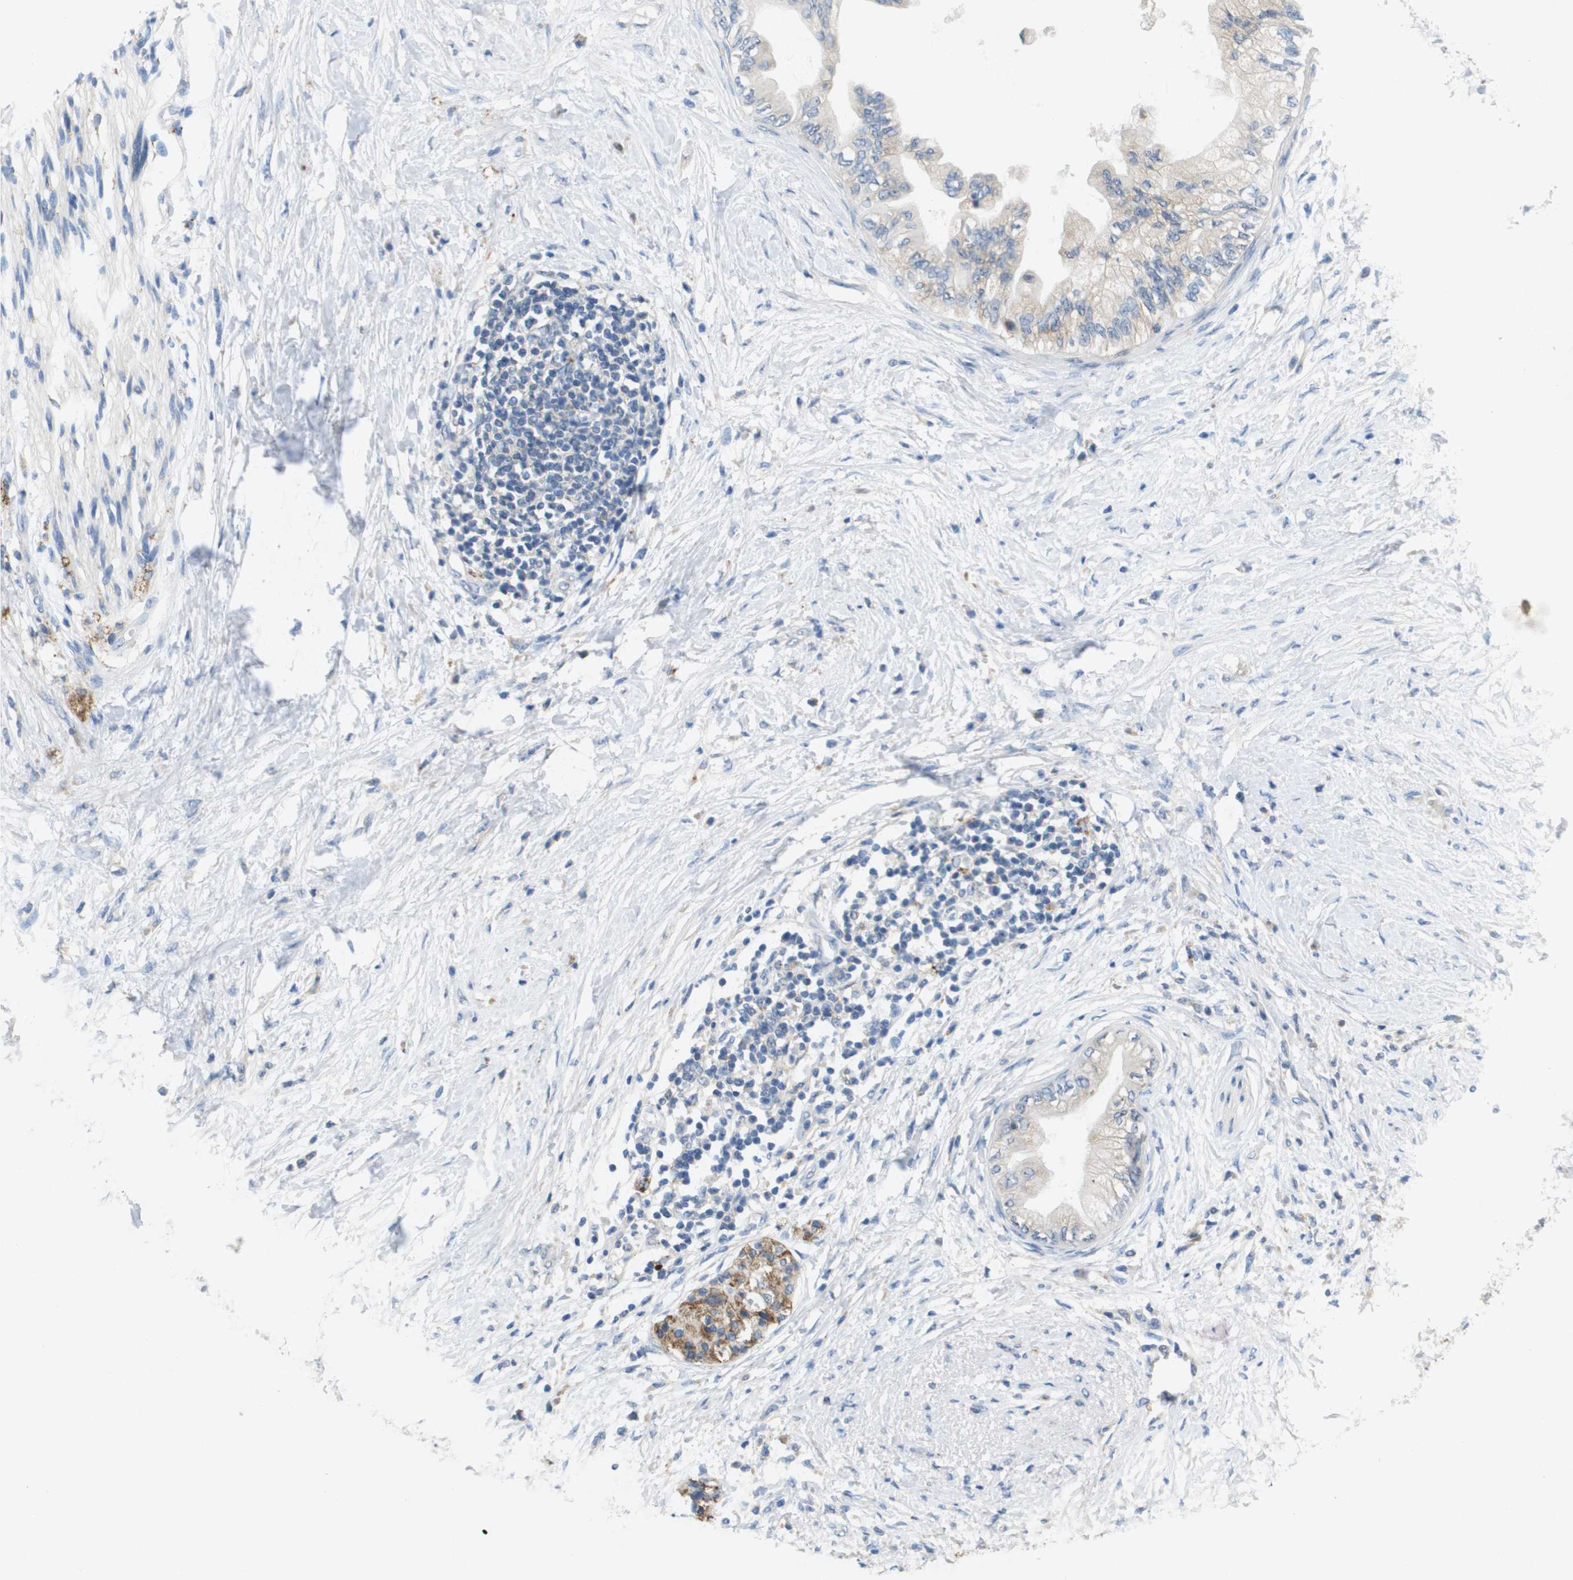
{"staining": {"intensity": "weak", "quantity": "<25%", "location": "cytoplasmic/membranous"}, "tissue": "pancreatic cancer", "cell_type": "Tumor cells", "image_type": "cancer", "snomed": [{"axis": "morphology", "description": "Normal tissue, NOS"}, {"axis": "morphology", "description": "Adenocarcinoma, NOS"}, {"axis": "topography", "description": "Pancreas"}, {"axis": "topography", "description": "Duodenum"}], "caption": "The immunohistochemistry (IHC) histopathology image has no significant staining in tumor cells of adenocarcinoma (pancreatic) tissue.", "gene": "B3GNT5", "patient": {"sex": "female", "age": 60}}